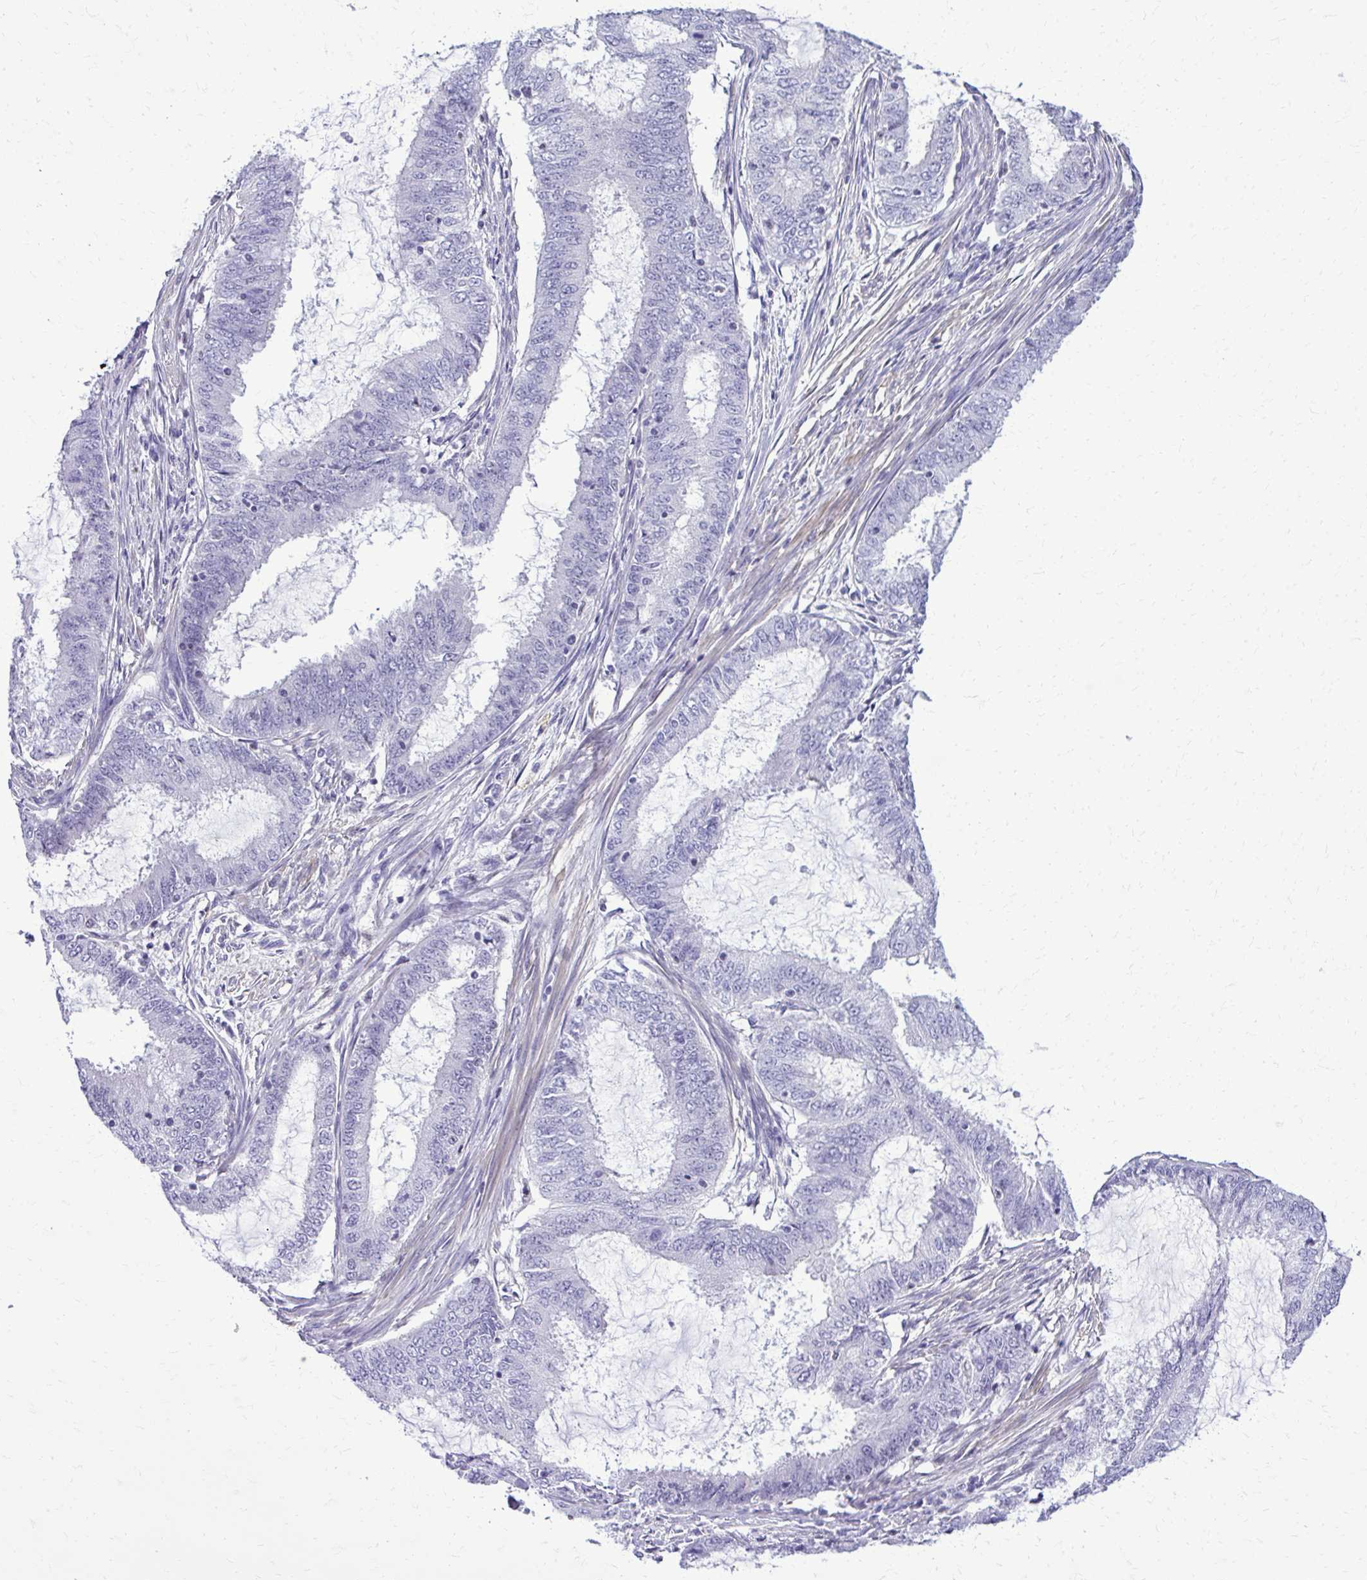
{"staining": {"intensity": "negative", "quantity": "none", "location": "none"}, "tissue": "endometrial cancer", "cell_type": "Tumor cells", "image_type": "cancer", "snomed": [{"axis": "morphology", "description": "Adenocarcinoma, NOS"}, {"axis": "topography", "description": "Endometrium"}], "caption": "Tumor cells are negative for protein expression in human adenocarcinoma (endometrial).", "gene": "RASL11B", "patient": {"sex": "female", "age": 51}}